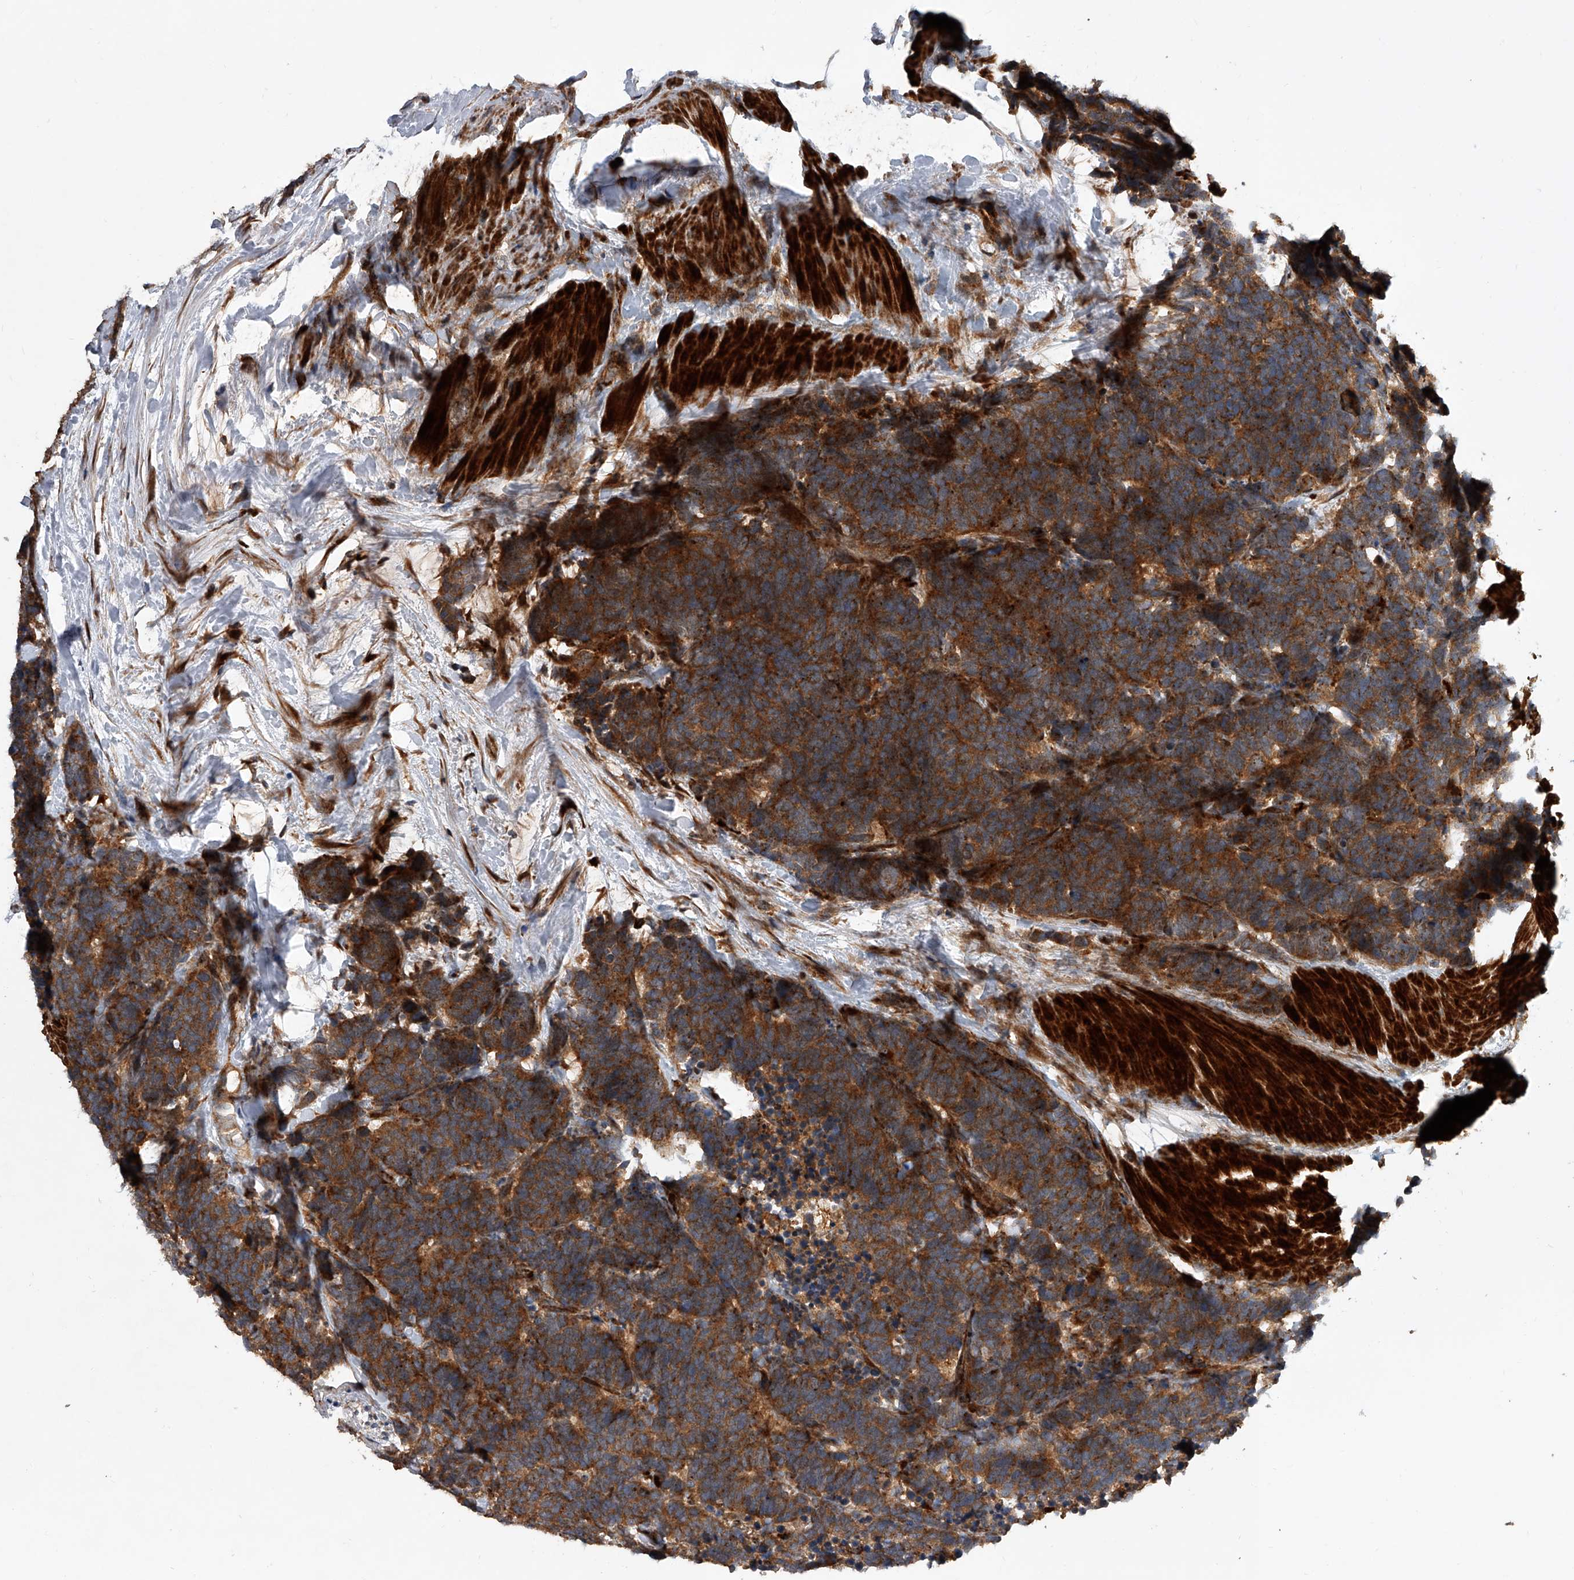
{"staining": {"intensity": "moderate", "quantity": ">75%", "location": "cytoplasmic/membranous"}, "tissue": "carcinoid", "cell_type": "Tumor cells", "image_type": "cancer", "snomed": [{"axis": "morphology", "description": "Carcinoma, NOS"}, {"axis": "morphology", "description": "Carcinoid, malignant, NOS"}, {"axis": "topography", "description": "Urinary bladder"}], "caption": "This histopathology image demonstrates carcinoid stained with immunohistochemistry (IHC) to label a protein in brown. The cytoplasmic/membranous of tumor cells show moderate positivity for the protein. Nuclei are counter-stained blue.", "gene": "USP47", "patient": {"sex": "male", "age": 57}}